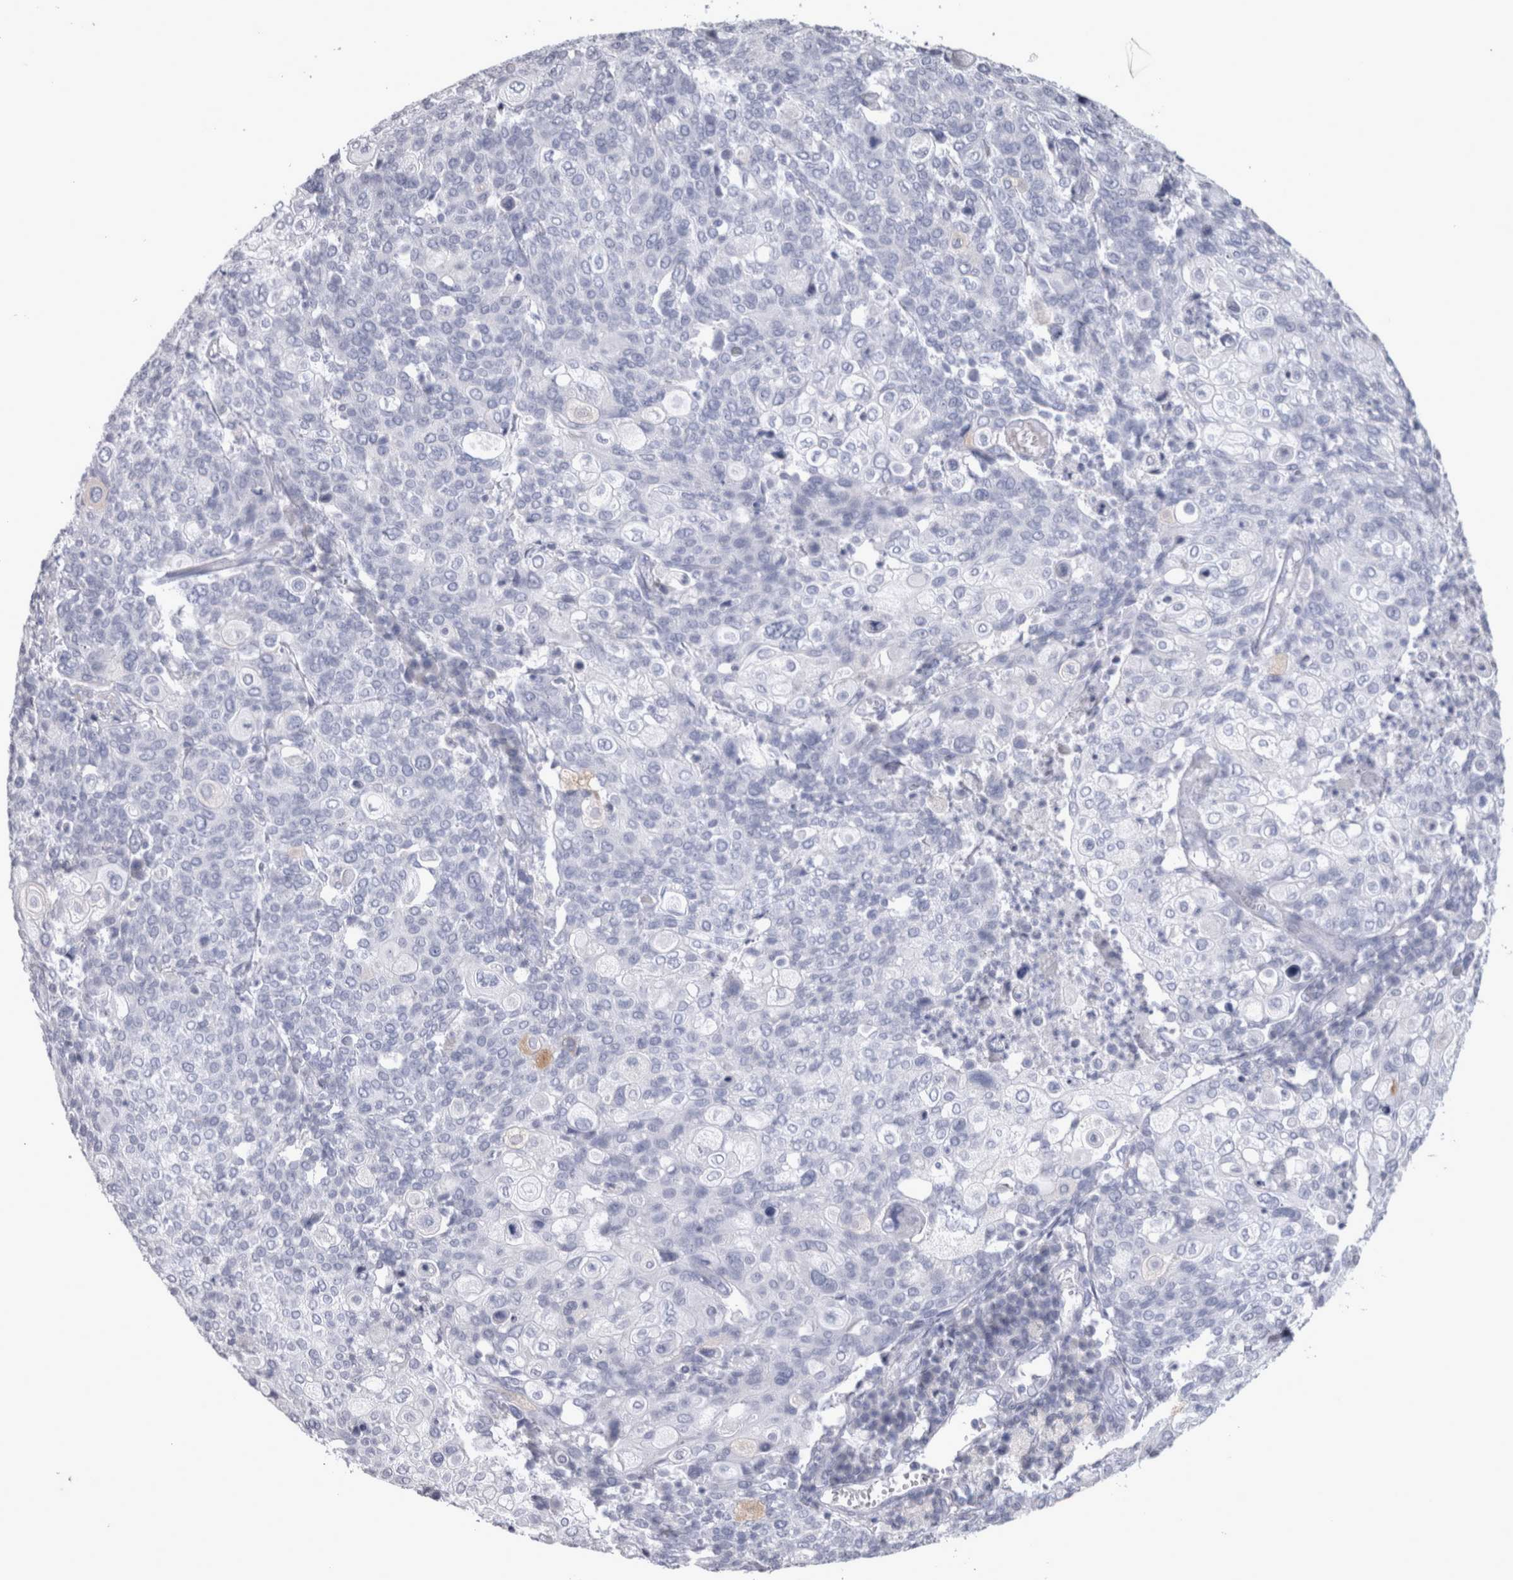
{"staining": {"intensity": "negative", "quantity": "none", "location": "none"}, "tissue": "cervical cancer", "cell_type": "Tumor cells", "image_type": "cancer", "snomed": [{"axis": "morphology", "description": "Squamous cell carcinoma, NOS"}, {"axis": "topography", "description": "Cervix"}], "caption": "Cervical squamous cell carcinoma was stained to show a protein in brown. There is no significant staining in tumor cells. (DAB immunohistochemistry (IHC) with hematoxylin counter stain).", "gene": "MSMB", "patient": {"sex": "female", "age": 40}}